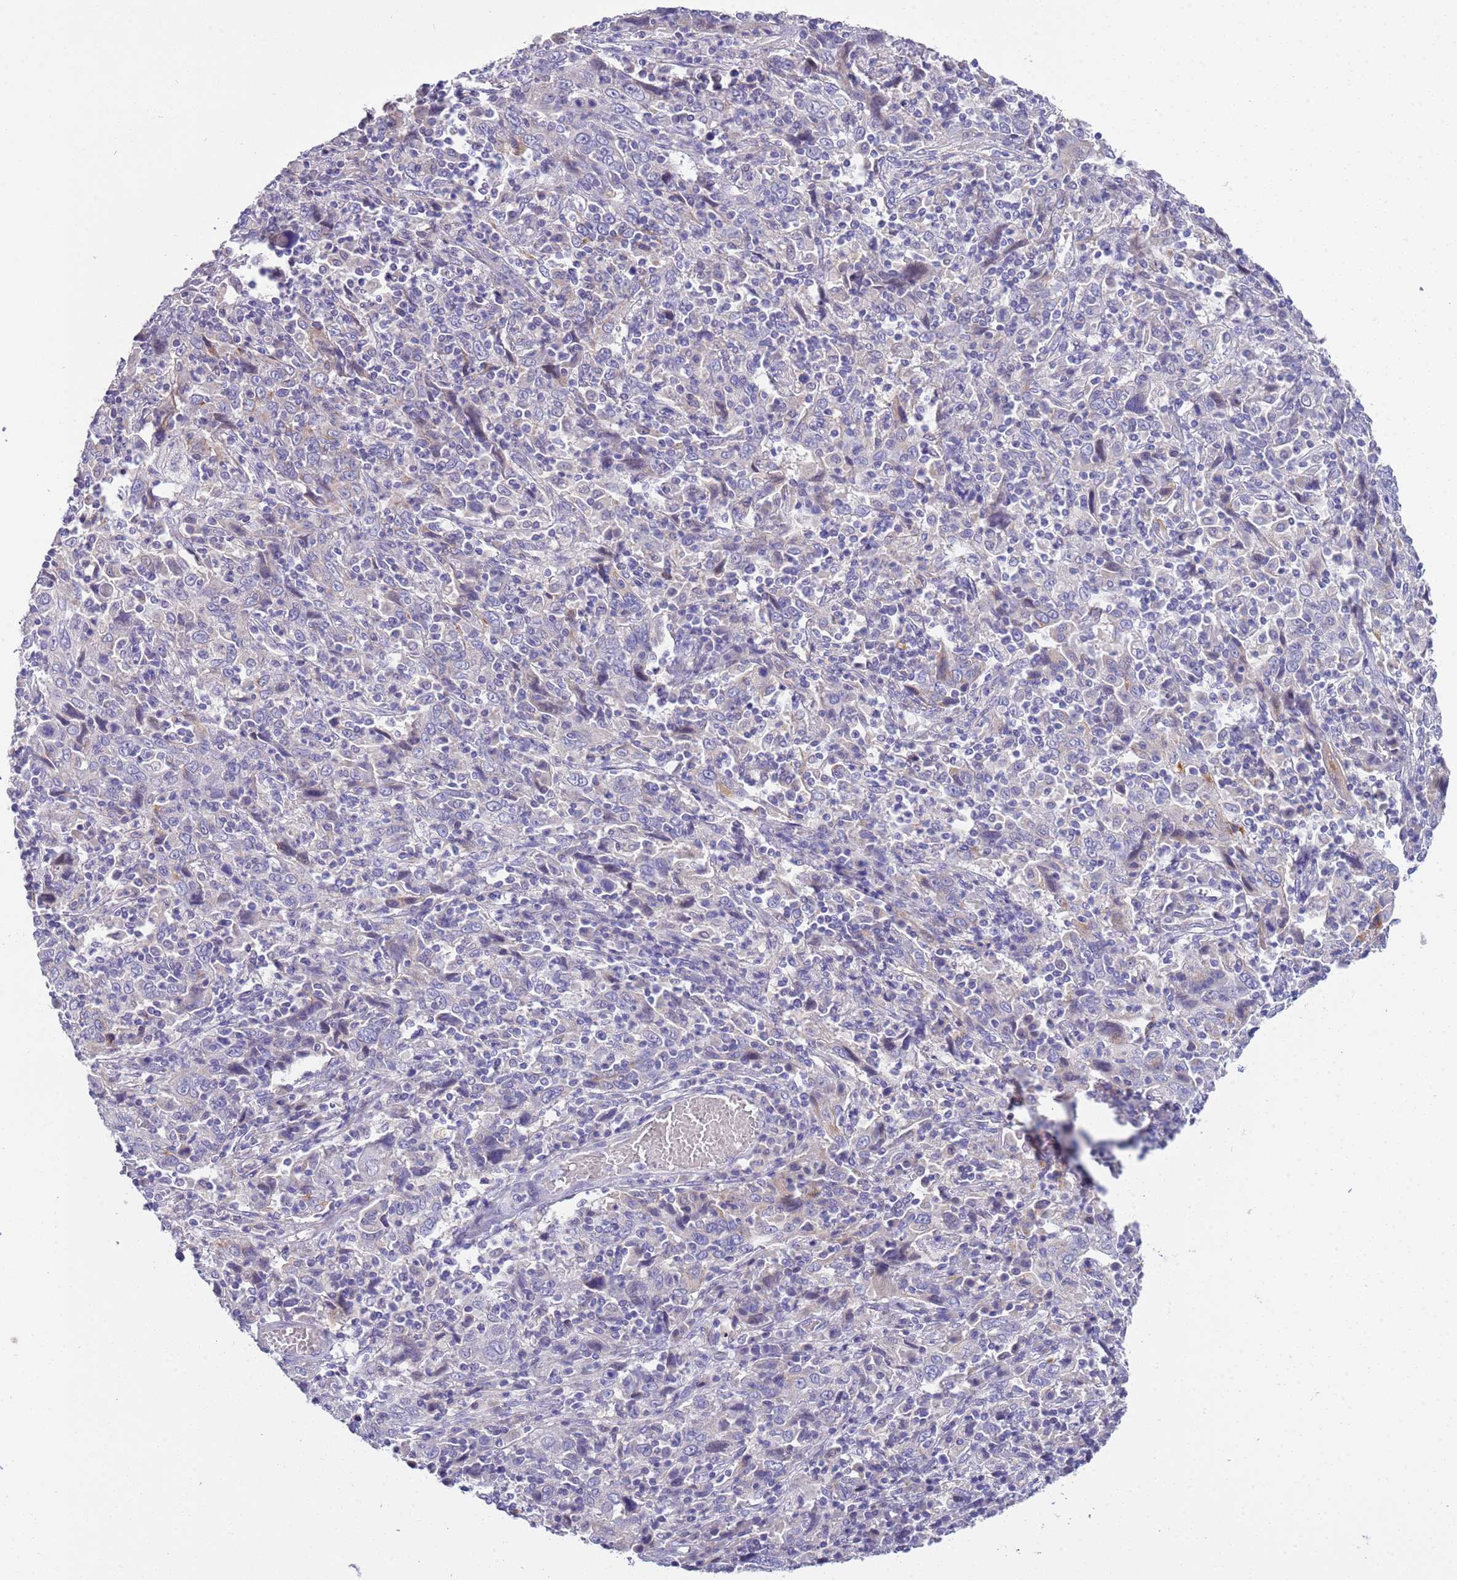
{"staining": {"intensity": "negative", "quantity": "none", "location": "none"}, "tissue": "cervical cancer", "cell_type": "Tumor cells", "image_type": "cancer", "snomed": [{"axis": "morphology", "description": "Squamous cell carcinoma, NOS"}, {"axis": "topography", "description": "Cervix"}], "caption": "This is a histopathology image of immunohistochemistry (IHC) staining of cervical cancer, which shows no positivity in tumor cells.", "gene": "BRMS1L", "patient": {"sex": "female", "age": 46}}